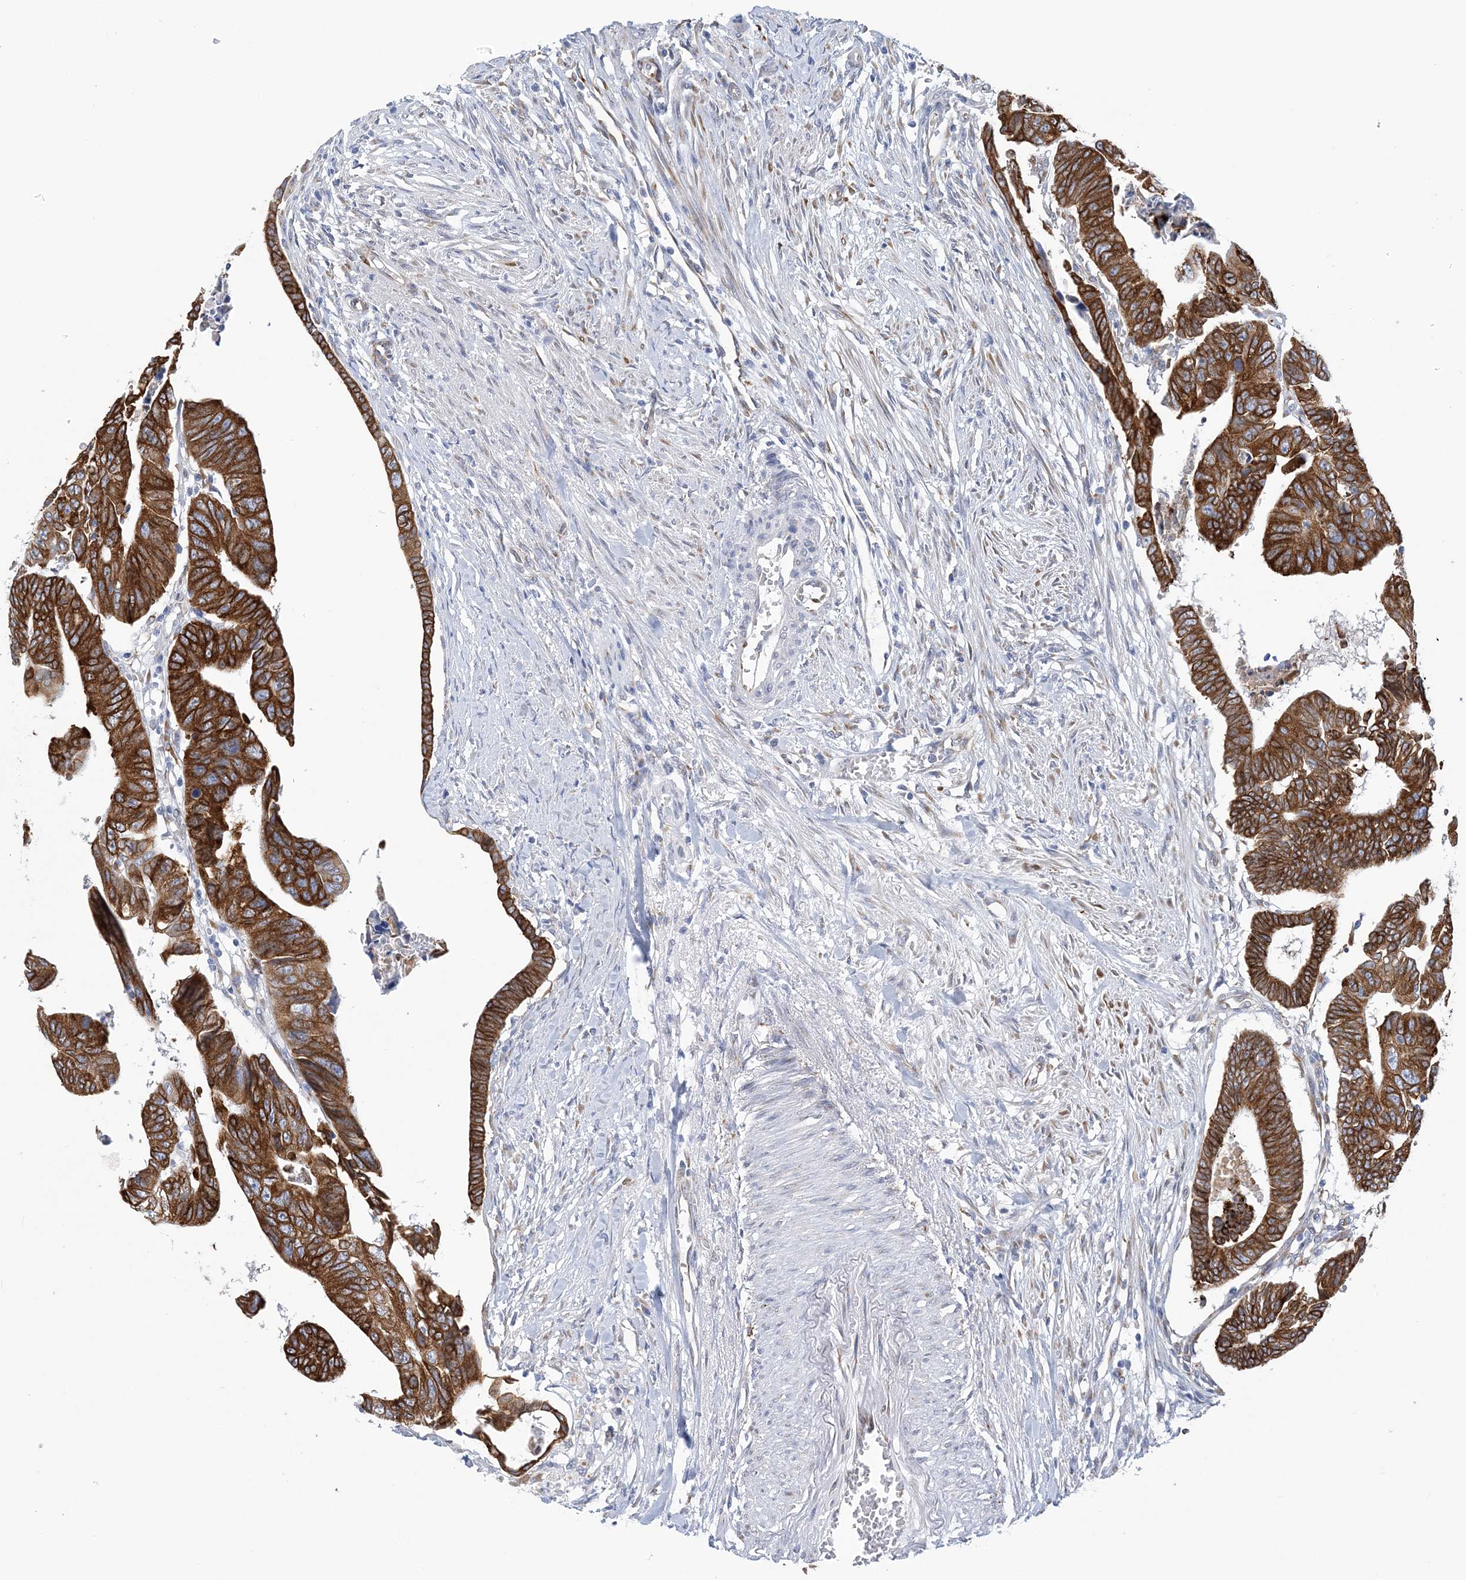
{"staining": {"intensity": "strong", "quantity": ">75%", "location": "cytoplasmic/membranous"}, "tissue": "colorectal cancer", "cell_type": "Tumor cells", "image_type": "cancer", "snomed": [{"axis": "morphology", "description": "Adenocarcinoma, NOS"}, {"axis": "topography", "description": "Rectum"}], "caption": "Immunohistochemical staining of human colorectal adenocarcinoma reveals strong cytoplasmic/membranous protein positivity in about >75% of tumor cells.", "gene": "PLEKHG4B", "patient": {"sex": "female", "age": 65}}